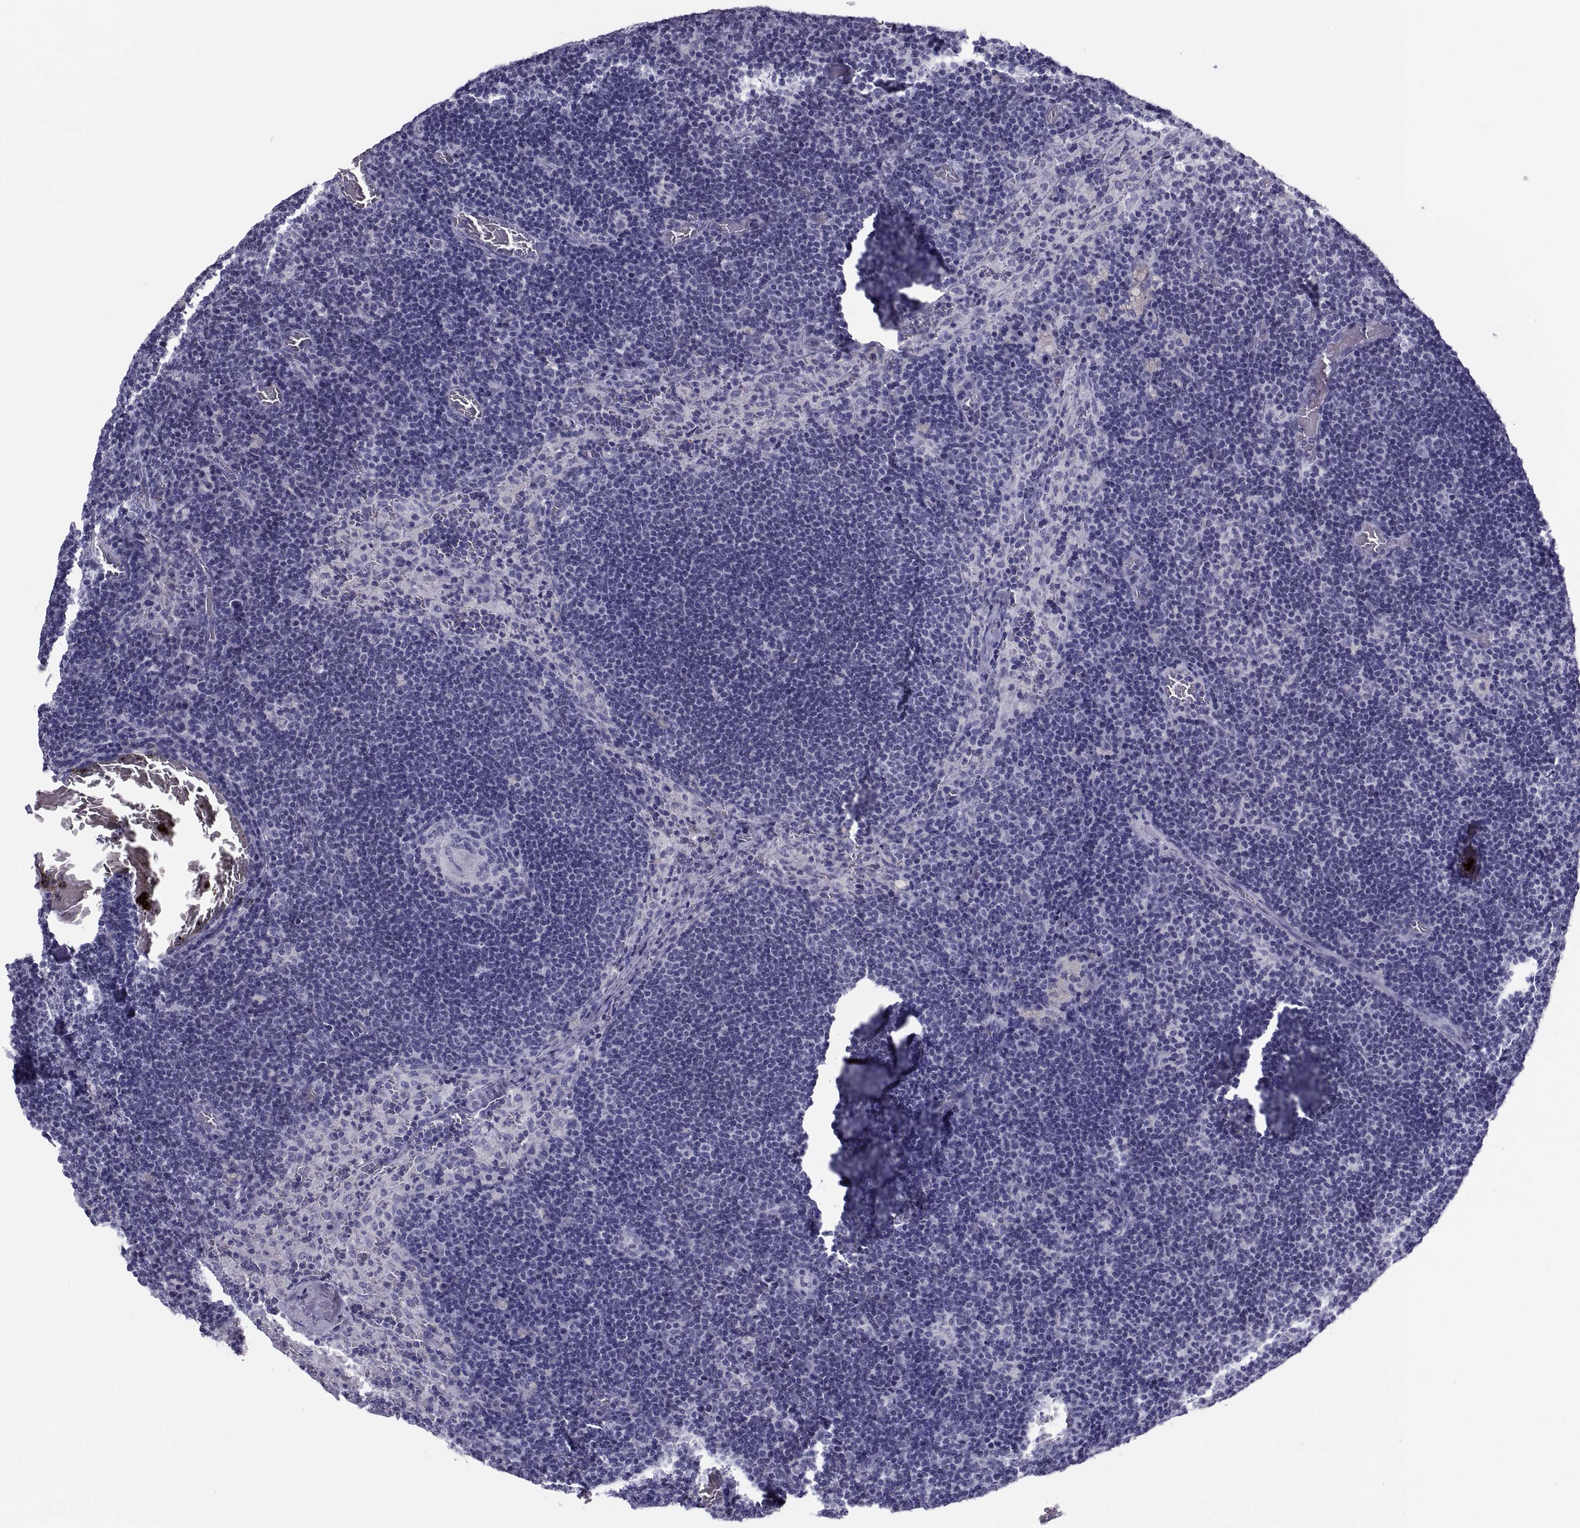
{"staining": {"intensity": "negative", "quantity": "none", "location": "none"}, "tissue": "lymph node", "cell_type": "Germinal center cells", "image_type": "normal", "snomed": [{"axis": "morphology", "description": "Normal tissue, NOS"}, {"axis": "topography", "description": "Lymph node"}], "caption": "High power microscopy histopathology image of an immunohistochemistry image of benign lymph node, revealing no significant expression in germinal center cells.", "gene": "DEFB129", "patient": {"sex": "male", "age": 63}}